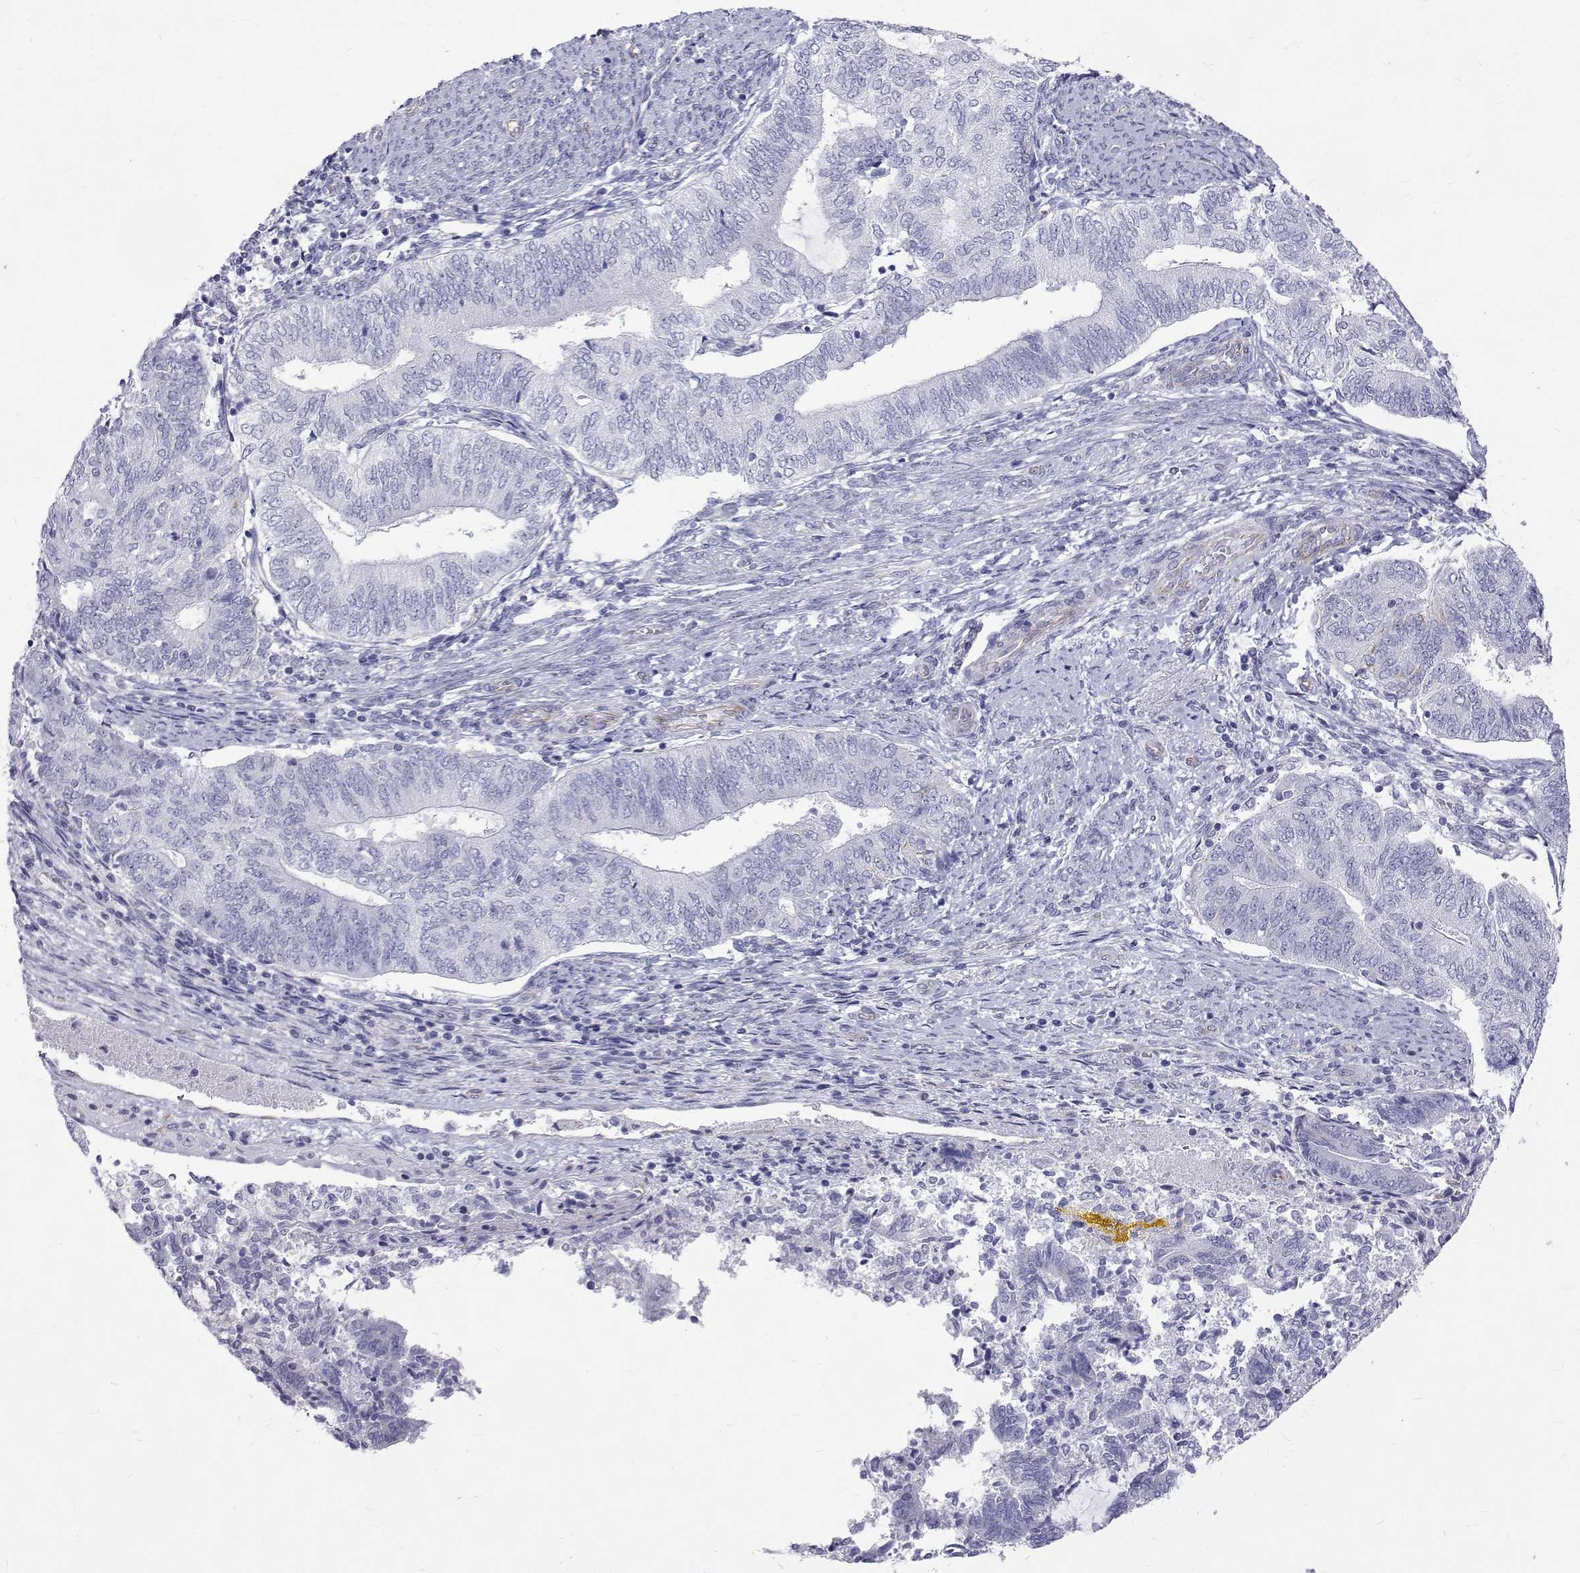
{"staining": {"intensity": "negative", "quantity": "none", "location": "none"}, "tissue": "endometrial cancer", "cell_type": "Tumor cells", "image_type": "cancer", "snomed": [{"axis": "morphology", "description": "Adenocarcinoma, NOS"}, {"axis": "topography", "description": "Endometrium"}], "caption": "The immunohistochemistry (IHC) image has no significant positivity in tumor cells of endometrial cancer (adenocarcinoma) tissue.", "gene": "OPRPN", "patient": {"sex": "female", "age": 65}}